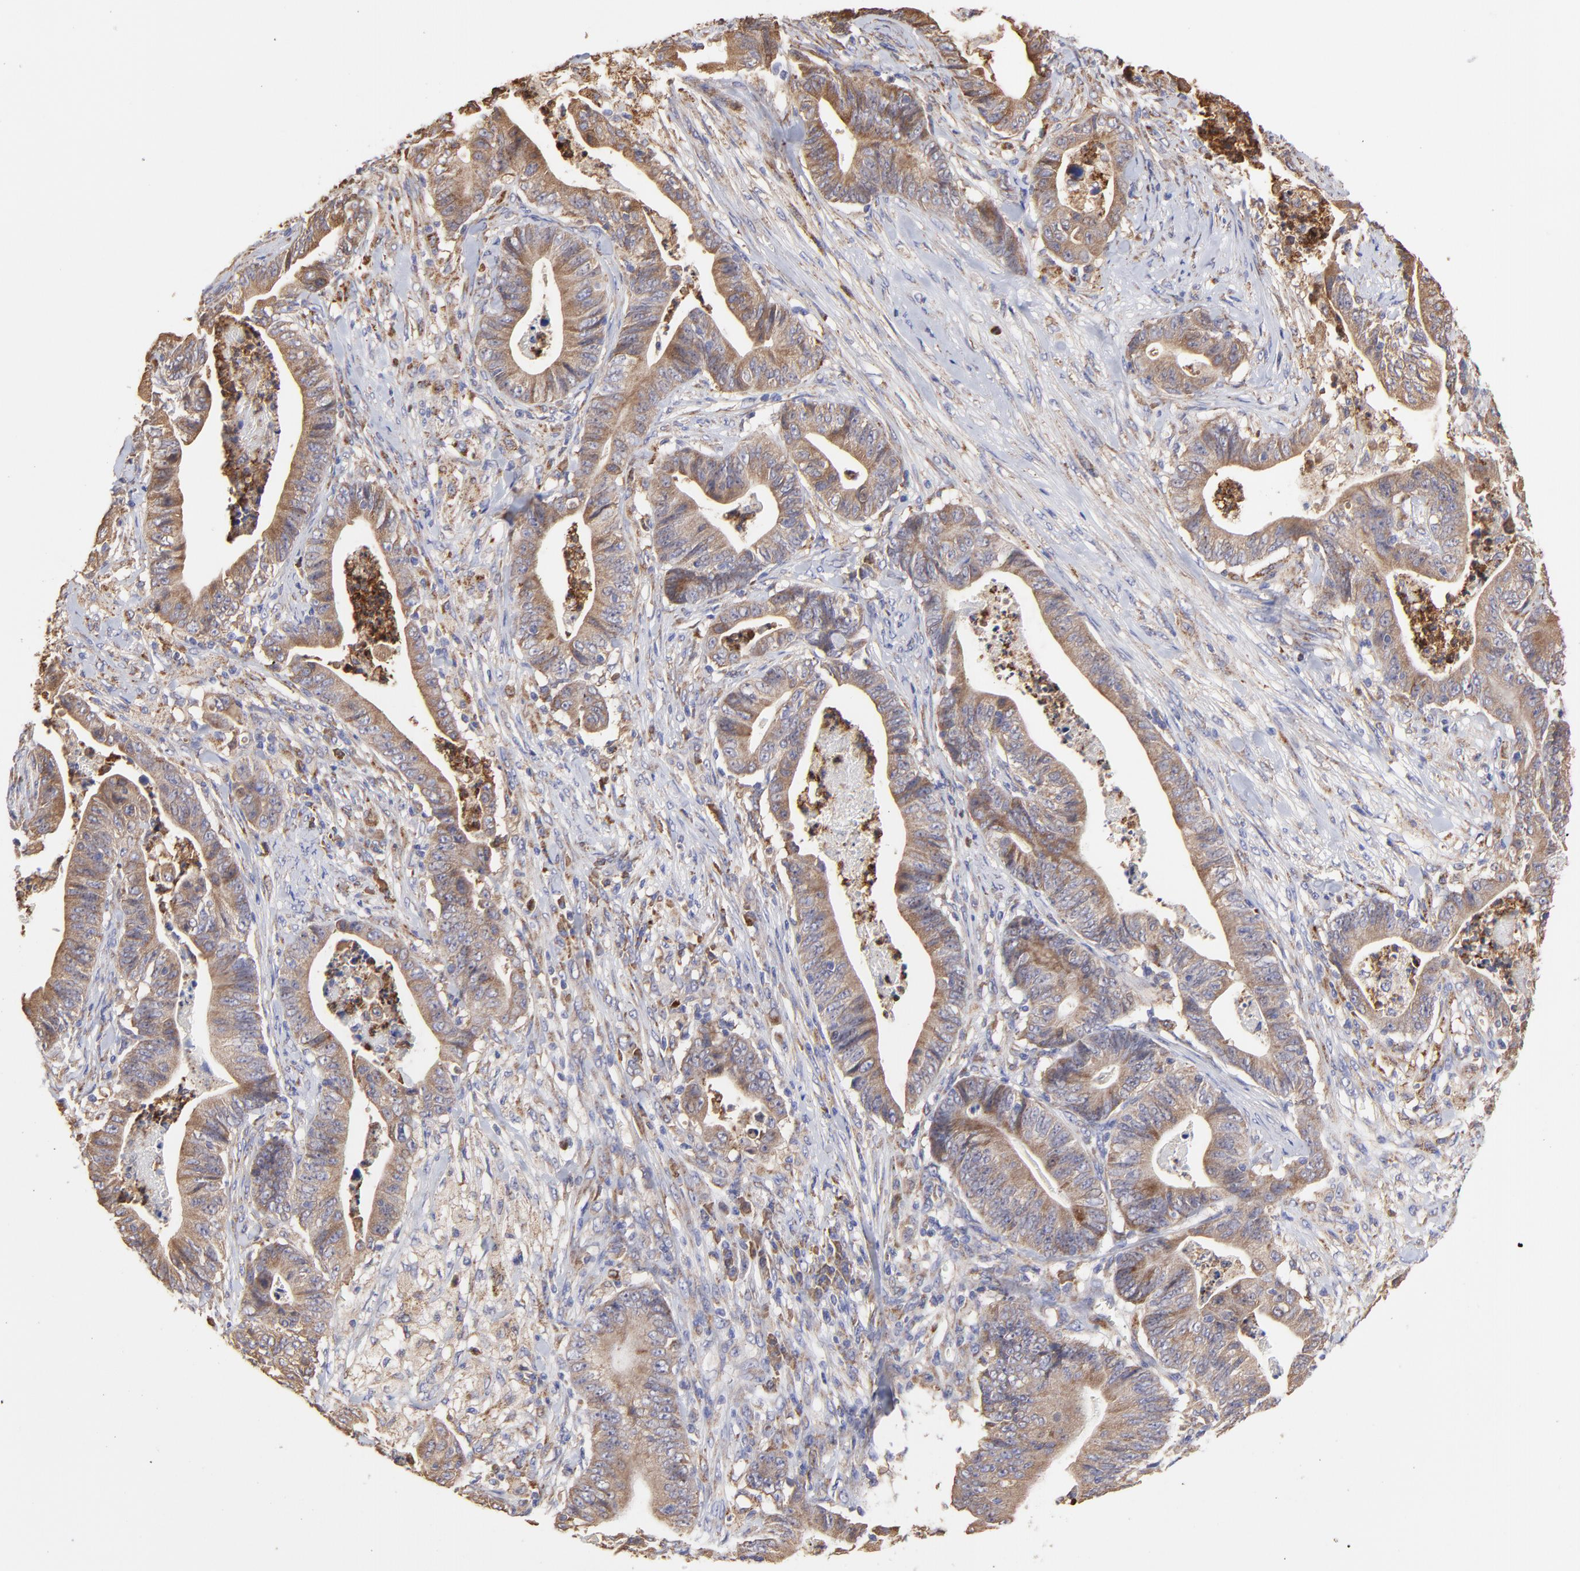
{"staining": {"intensity": "moderate", "quantity": ">75%", "location": "cytoplasmic/membranous"}, "tissue": "stomach cancer", "cell_type": "Tumor cells", "image_type": "cancer", "snomed": [{"axis": "morphology", "description": "Adenocarcinoma, NOS"}, {"axis": "topography", "description": "Stomach, lower"}], "caption": "Immunohistochemistry staining of adenocarcinoma (stomach), which reveals medium levels of moderate cytoplasmic/membranous staining in approximately >75% of tumor cells indicating moderate cytoplasmic/membranous protein positivity. The staining was performed using DAB (brown) for protein detection and nuclei were counterstained in hematoxylin (blue).", "gene": "PFKM", "patient": {"sex": "female", "age": 86}}